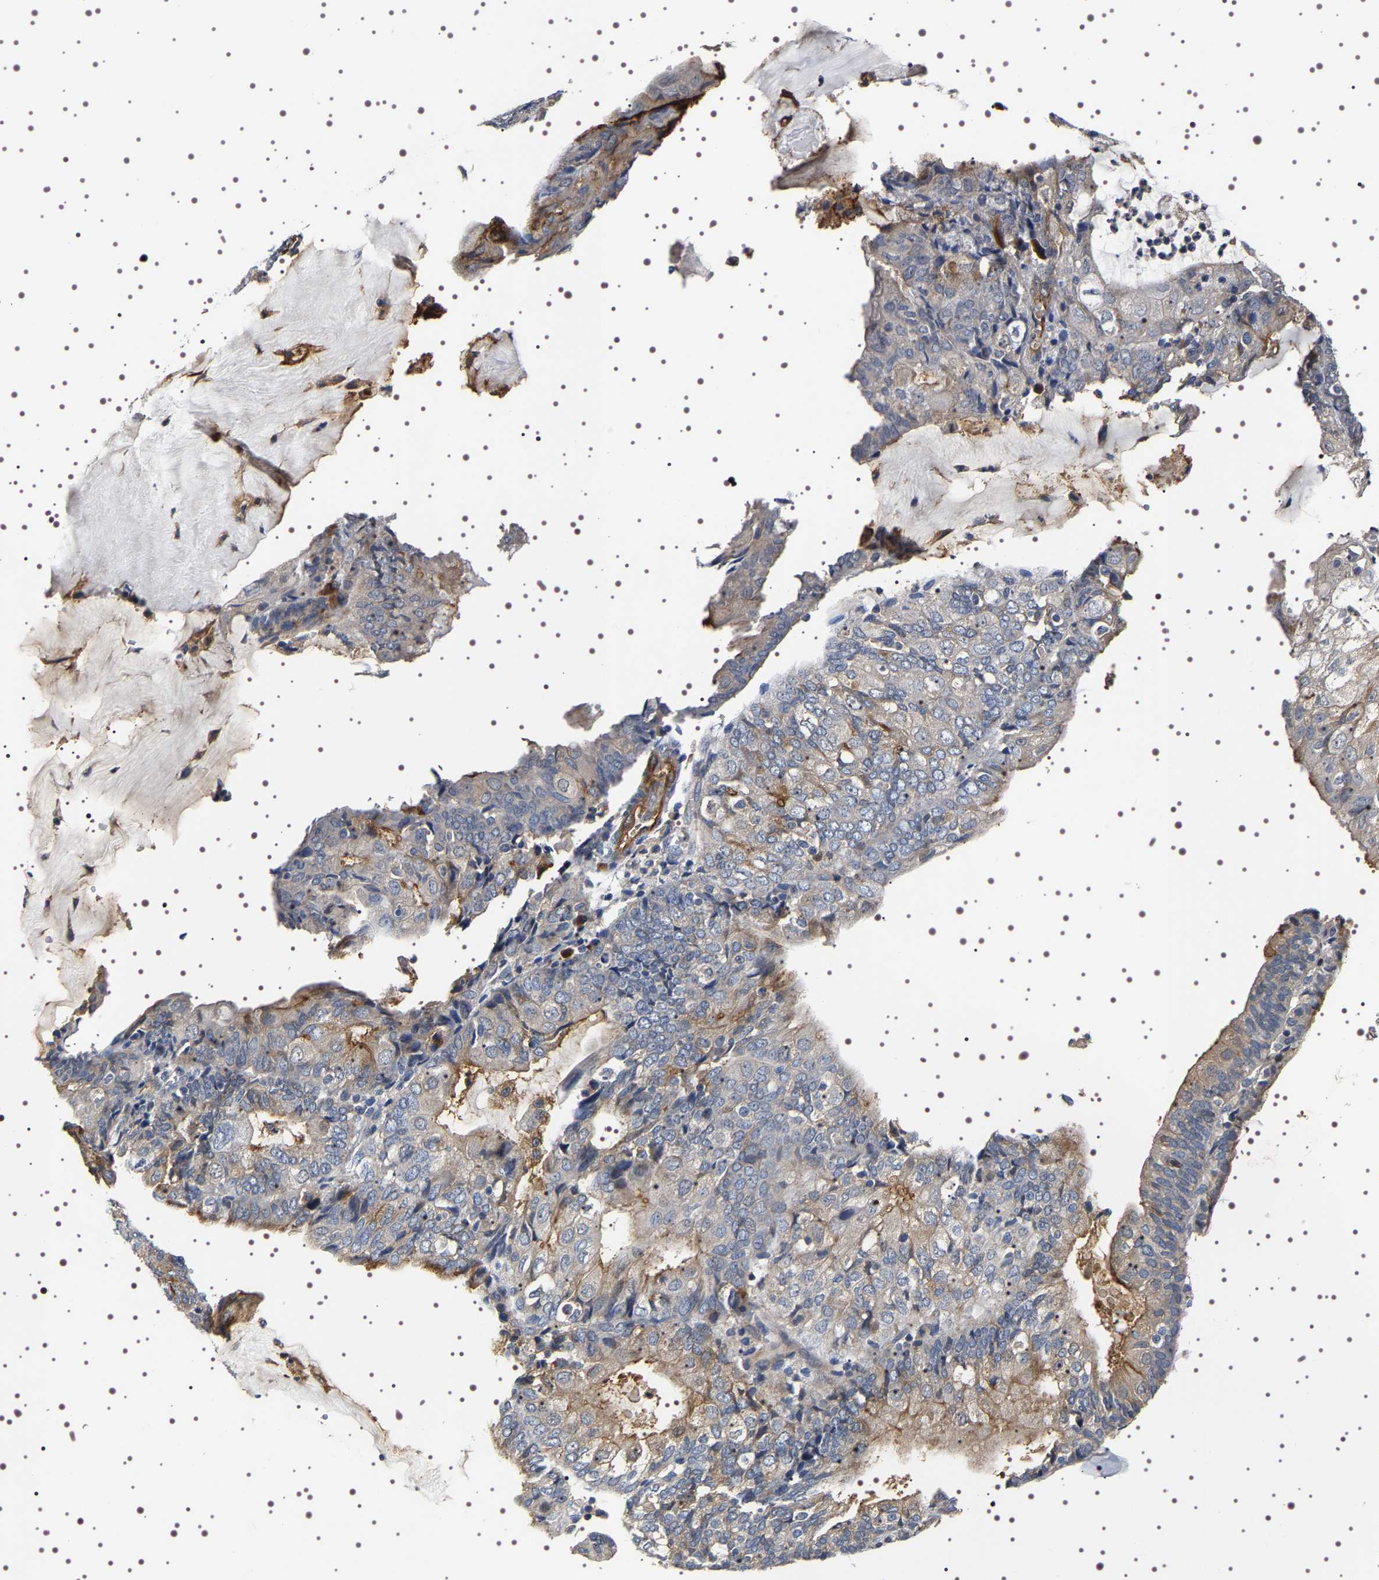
{"staining": {"intensity": "moderate", "quantity": "<25%", "location": "cytoplasmic/membranous"}, "tissue": "endometrial cancer", "cell_type": "Tumor cells", "image_type": "cancer", "snomed": [{"axis": "morphology", "description": "Adenocarcinoma, NOS"}, {"axis": "topography", "description": "Endometrium"}], "caption": "The immunohistochemical stain shows moderate cytoplasmic/membranous staining in tumor cells of endometrial cancer tissue. The staining was performed using DAB, with brown indicating positive protein expression. Nuclei are stained blue with hematoxylin.", "gene": "ALPL", "patient": {"sex": "female", "age": 81}}